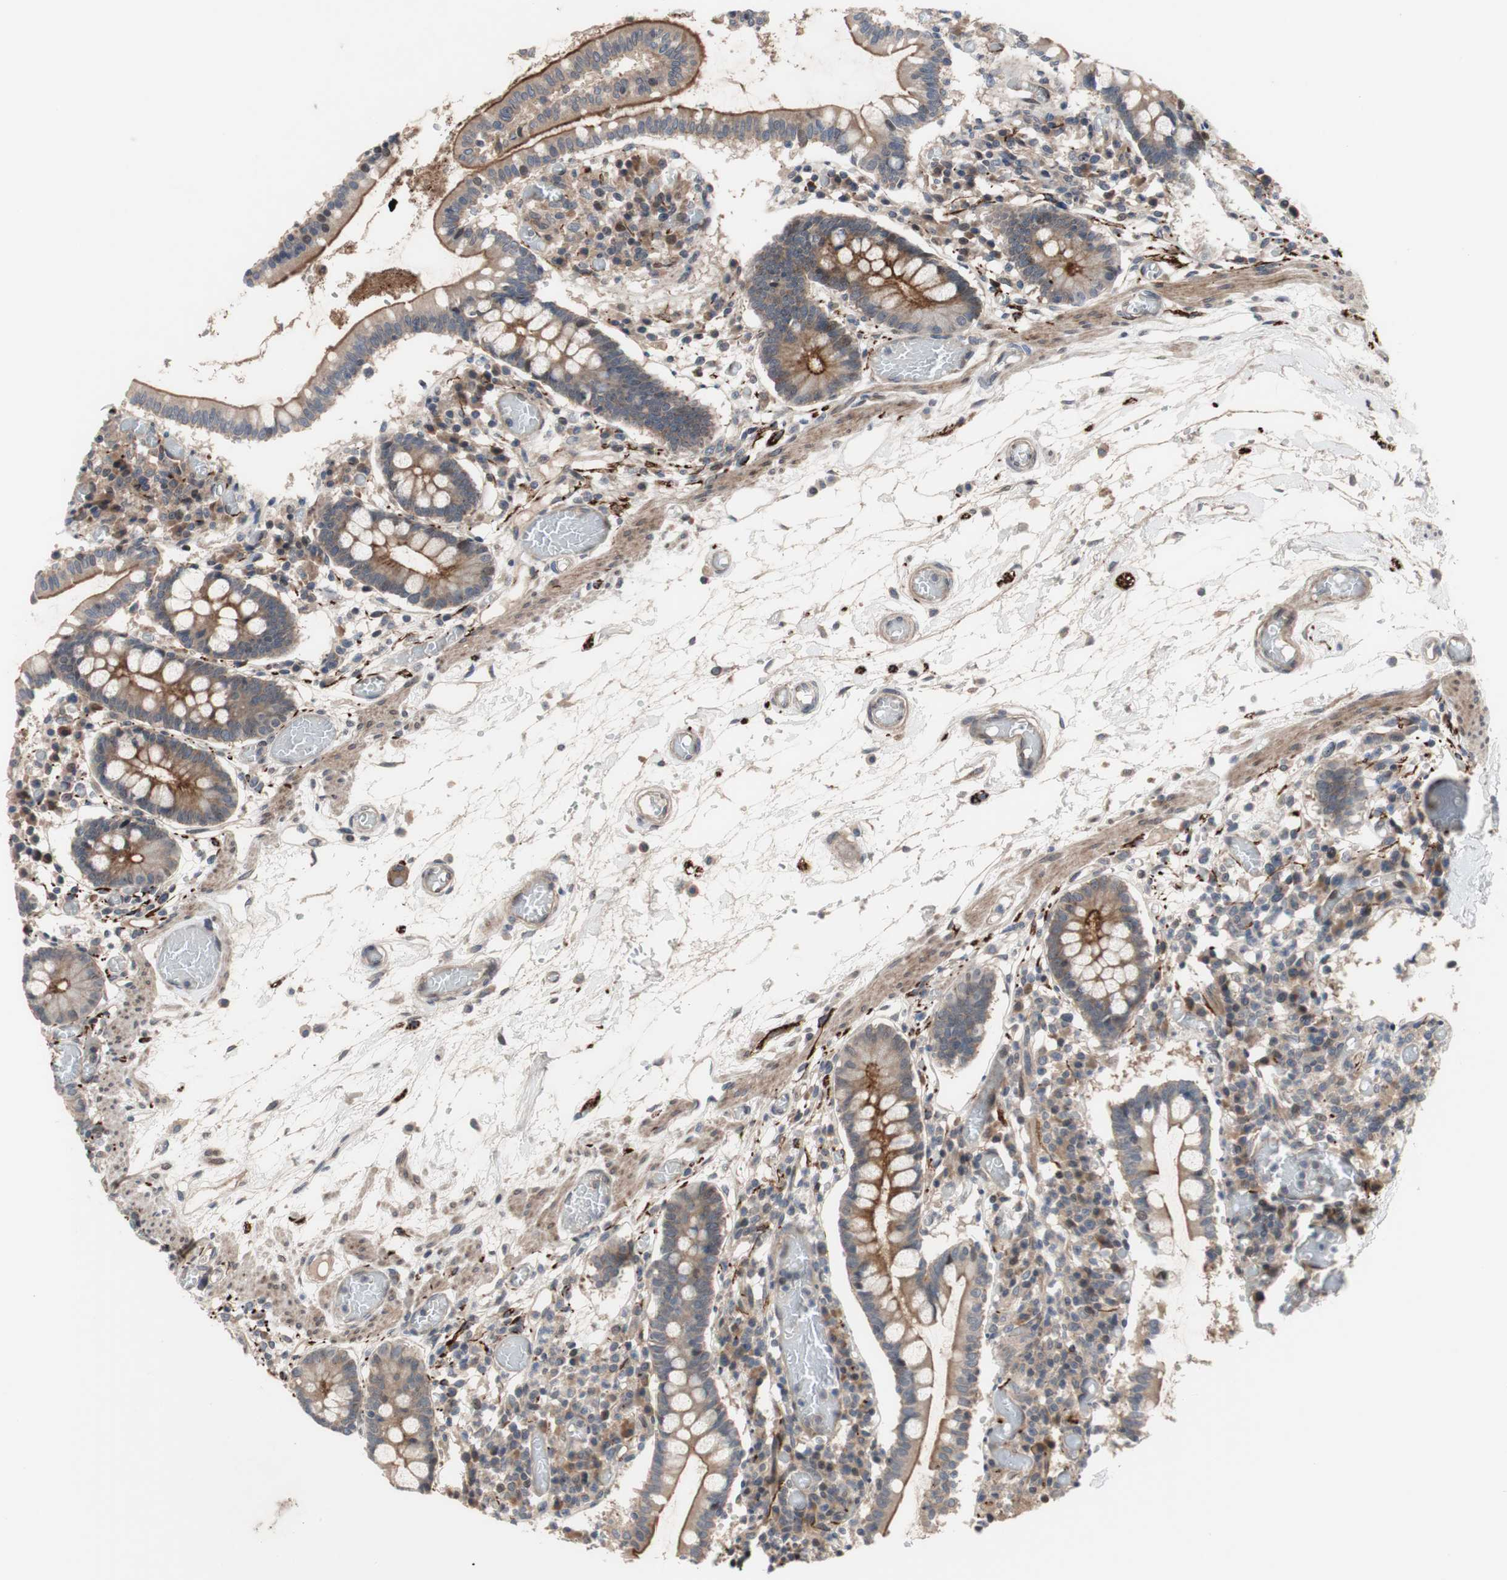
{"staining": {"intensity": "moderate", "quantity": ">75%", "location": "cytoplasmic/membranous"}, "tissue": "small intestine", "cell_type": "Glandular cells", "image_type": "normal", "snomed": [{"axis": "morphology", "description": "Normal tissue, NOS"}, {"axis": "topography", "description": "Small intestine"}], "caption": "Immunohistochemical staining of benign small intestine reveals moderate cytoplasmic/membranous protein positivity in approximately >75% of glandular cells. (Brightfield microscopy of DAB IHC at high magnification).", "gene": "OAZ1", "patient": {"sex": "female", "age": 61}}